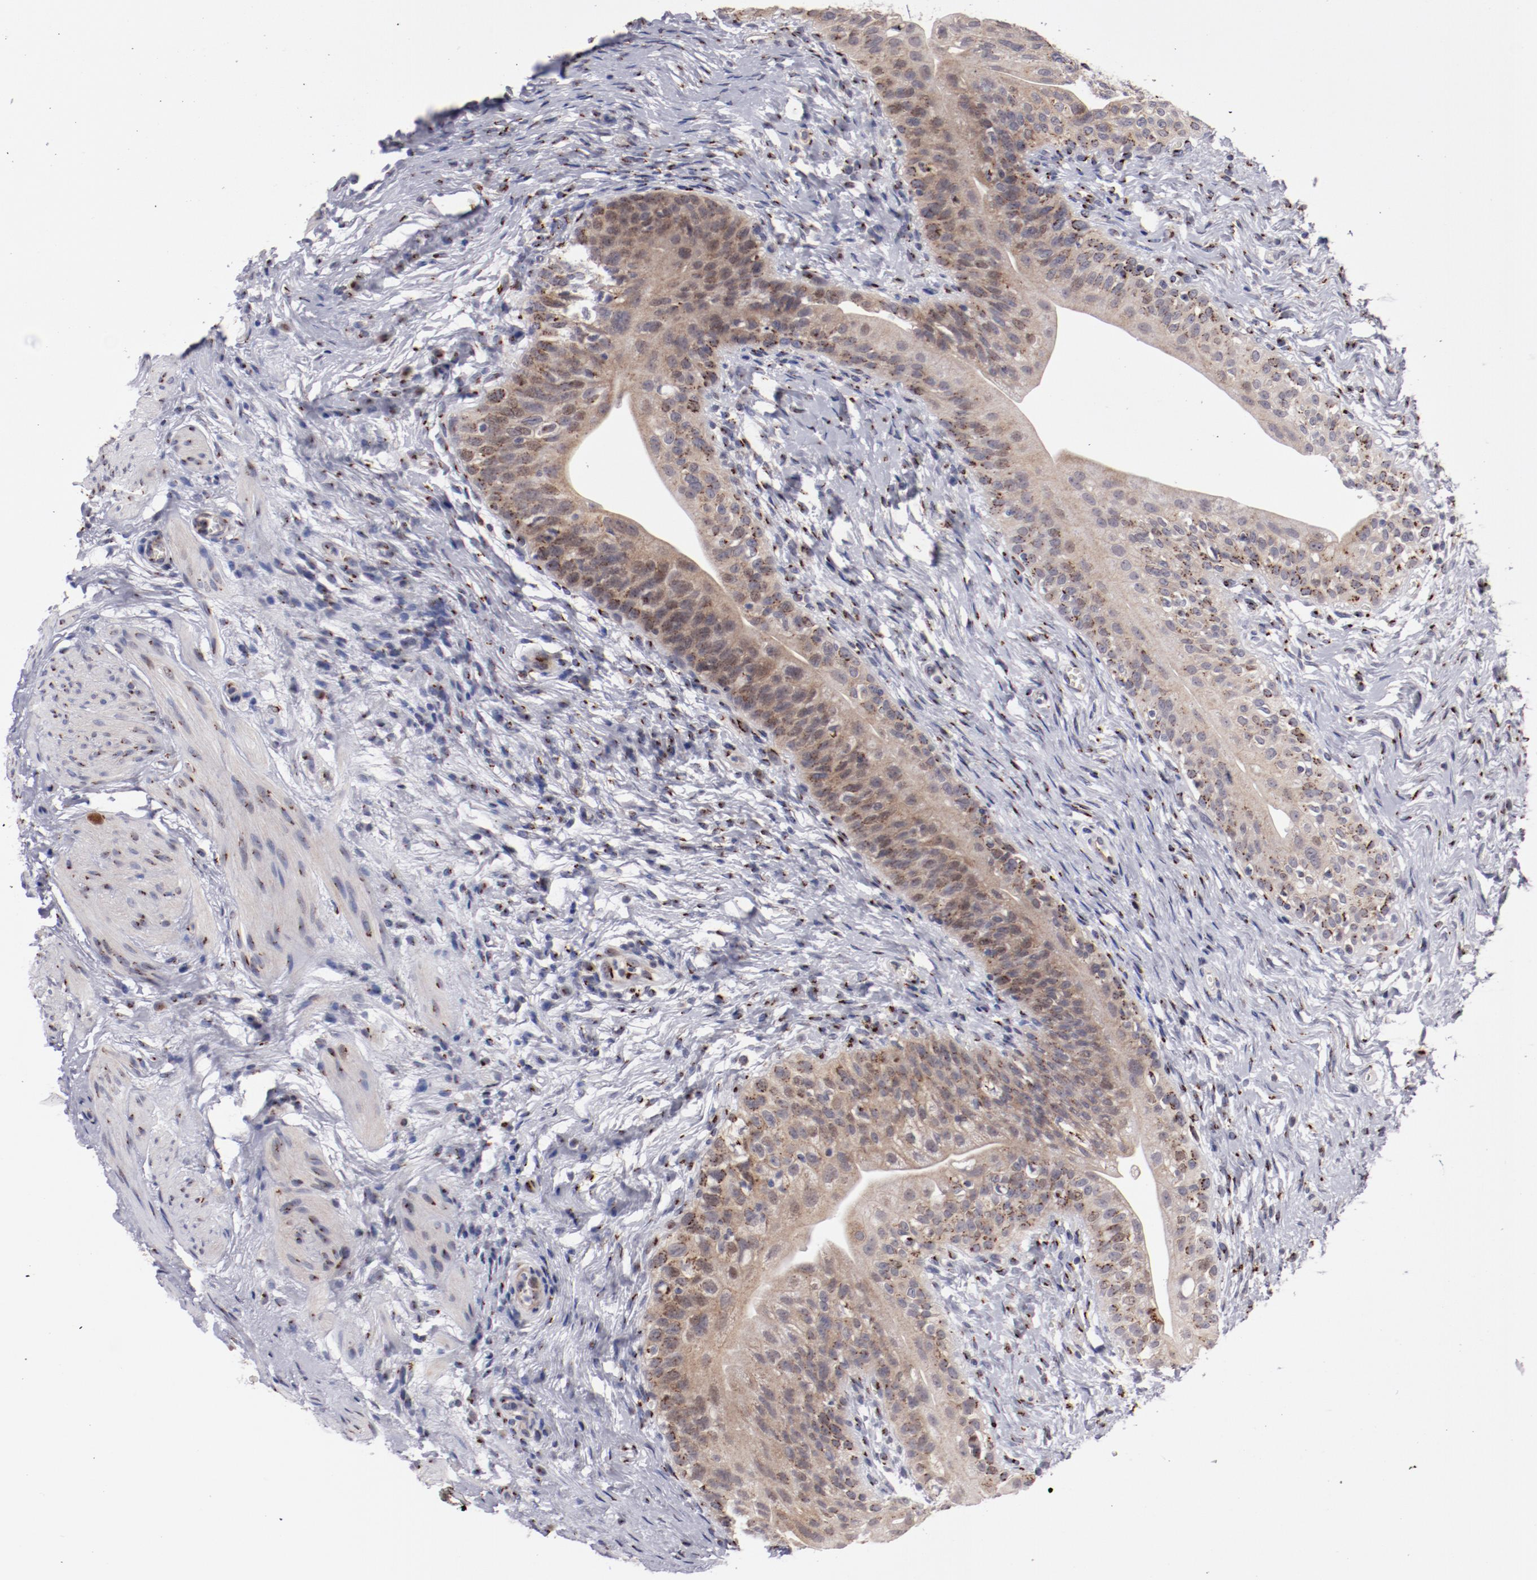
{"staining": {"intensity": "moderate", "quantity": ">75%", "location": "cytoplasmic/membranous"}, "tissue": "urinary bladder", "cell_type": "Urothelial cells", "image_type": "normal", "snomed": [{"axis": "morphology", "description": "Normal tissue, NOS"}, {"axis": "topography", "description": "Urinary bladder"}], "caption": "High-power microscopy captured an immunohistochemistry photomicrograph of unremarkable urinary bladder, revealing moderate cytoplasmic/membranous staining in about >75% of urothelial cells.", "gene": "GOLIM4", "patient": {"sex": "female", "age": 55}}